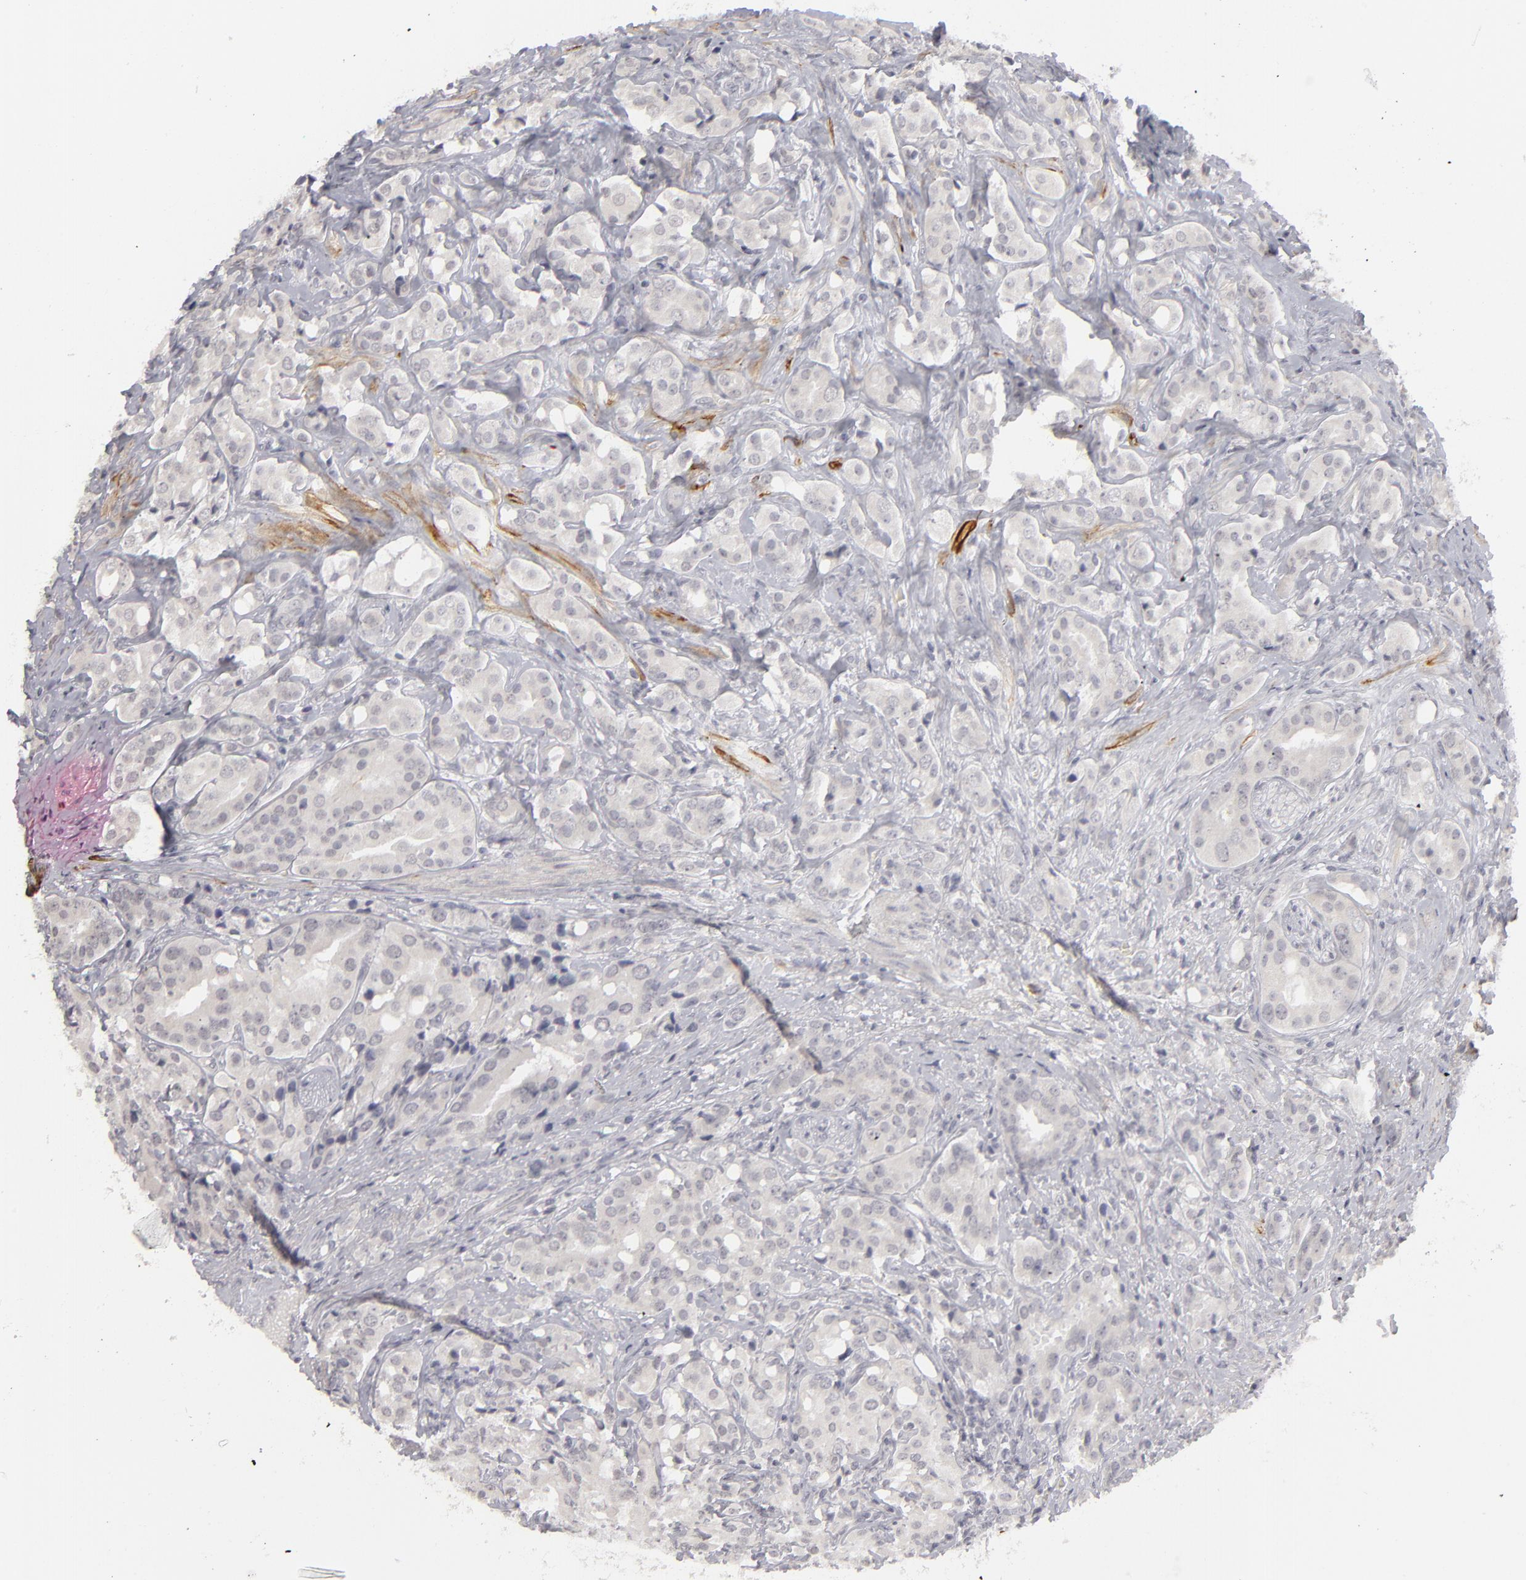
{"staining": {"intensity": "negative", "quantity": "none", "location": "none"}, "tissue": "prostate cancer", "cell_type": "Tumor cells", "image_type": "cancer", "snomed": [{"axis": "morphology", "description": "Adenocarcinoma, High grade"}, {"axis": "topography", "description": "Prostate"}], "caption": "High-grade adenocarcinoma (prostate) was stained to show a protein in brown. There is no significant positivity in tumor cells. (Stains: DAB (3,3'-diaminobenzidine) IHC with hematoxylin counter stain, Microscopy: brightfield microscopy at high magnification).", "gene": "KIAA1210", "patient": {"sex": "male", "age": 68}}